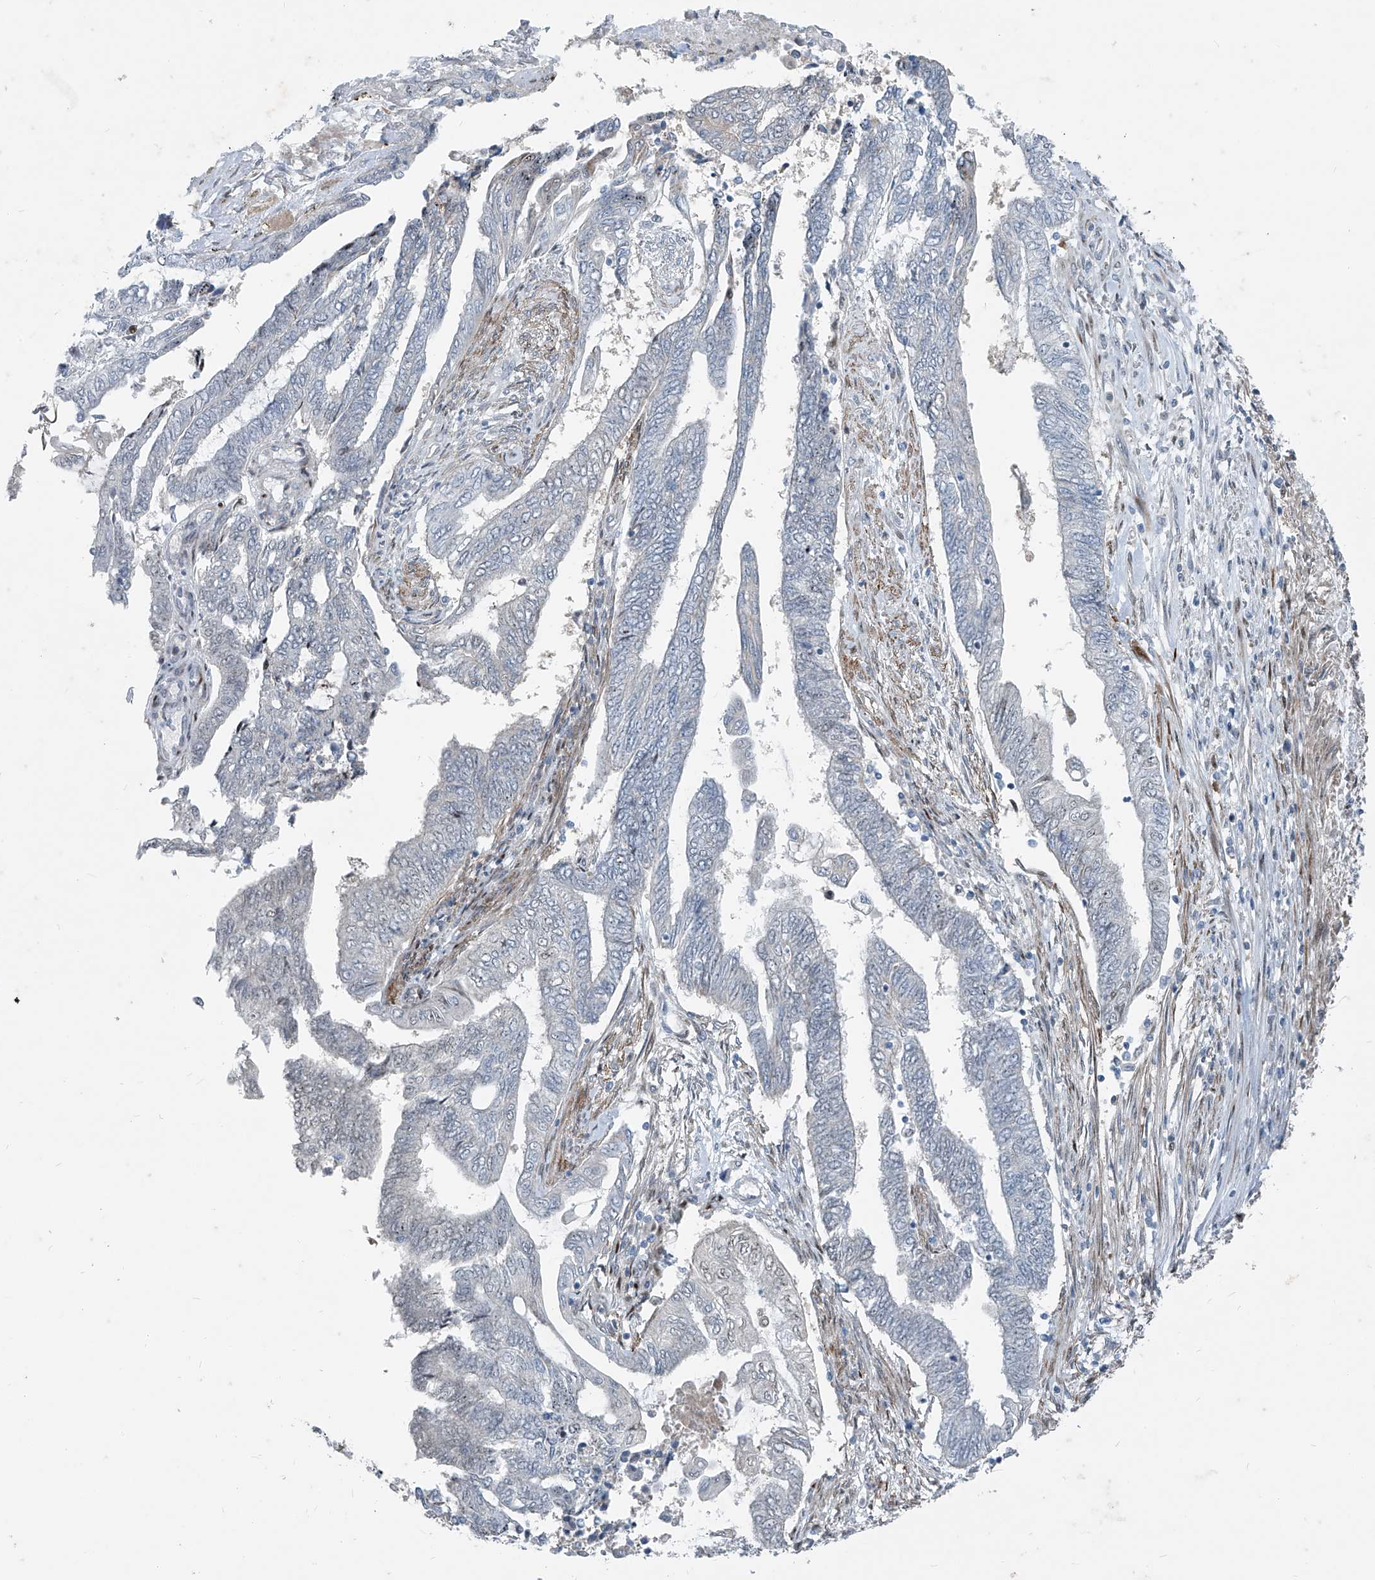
{"staining": {"intensity": "negative", "quantity": "none", "location": "none"}, "tissue": "endometrial cancer", "cell_type": "Tumor cells", "image_type": "cancer", "snomed": [{"axis": "morphology", "description": "Adenocarcinoma, NOS"}, {"axis": "topography", "description": "Uterus"}, {"axis": "topography", "description": "Endometrium"}], "caption": "Immunohistochemistry (IHC) of human adenocarcinoma (endometrial) displays no positivity in tumor cells.", "gene": "PPCS", "patient": {"sex": "female", "age": 70}}